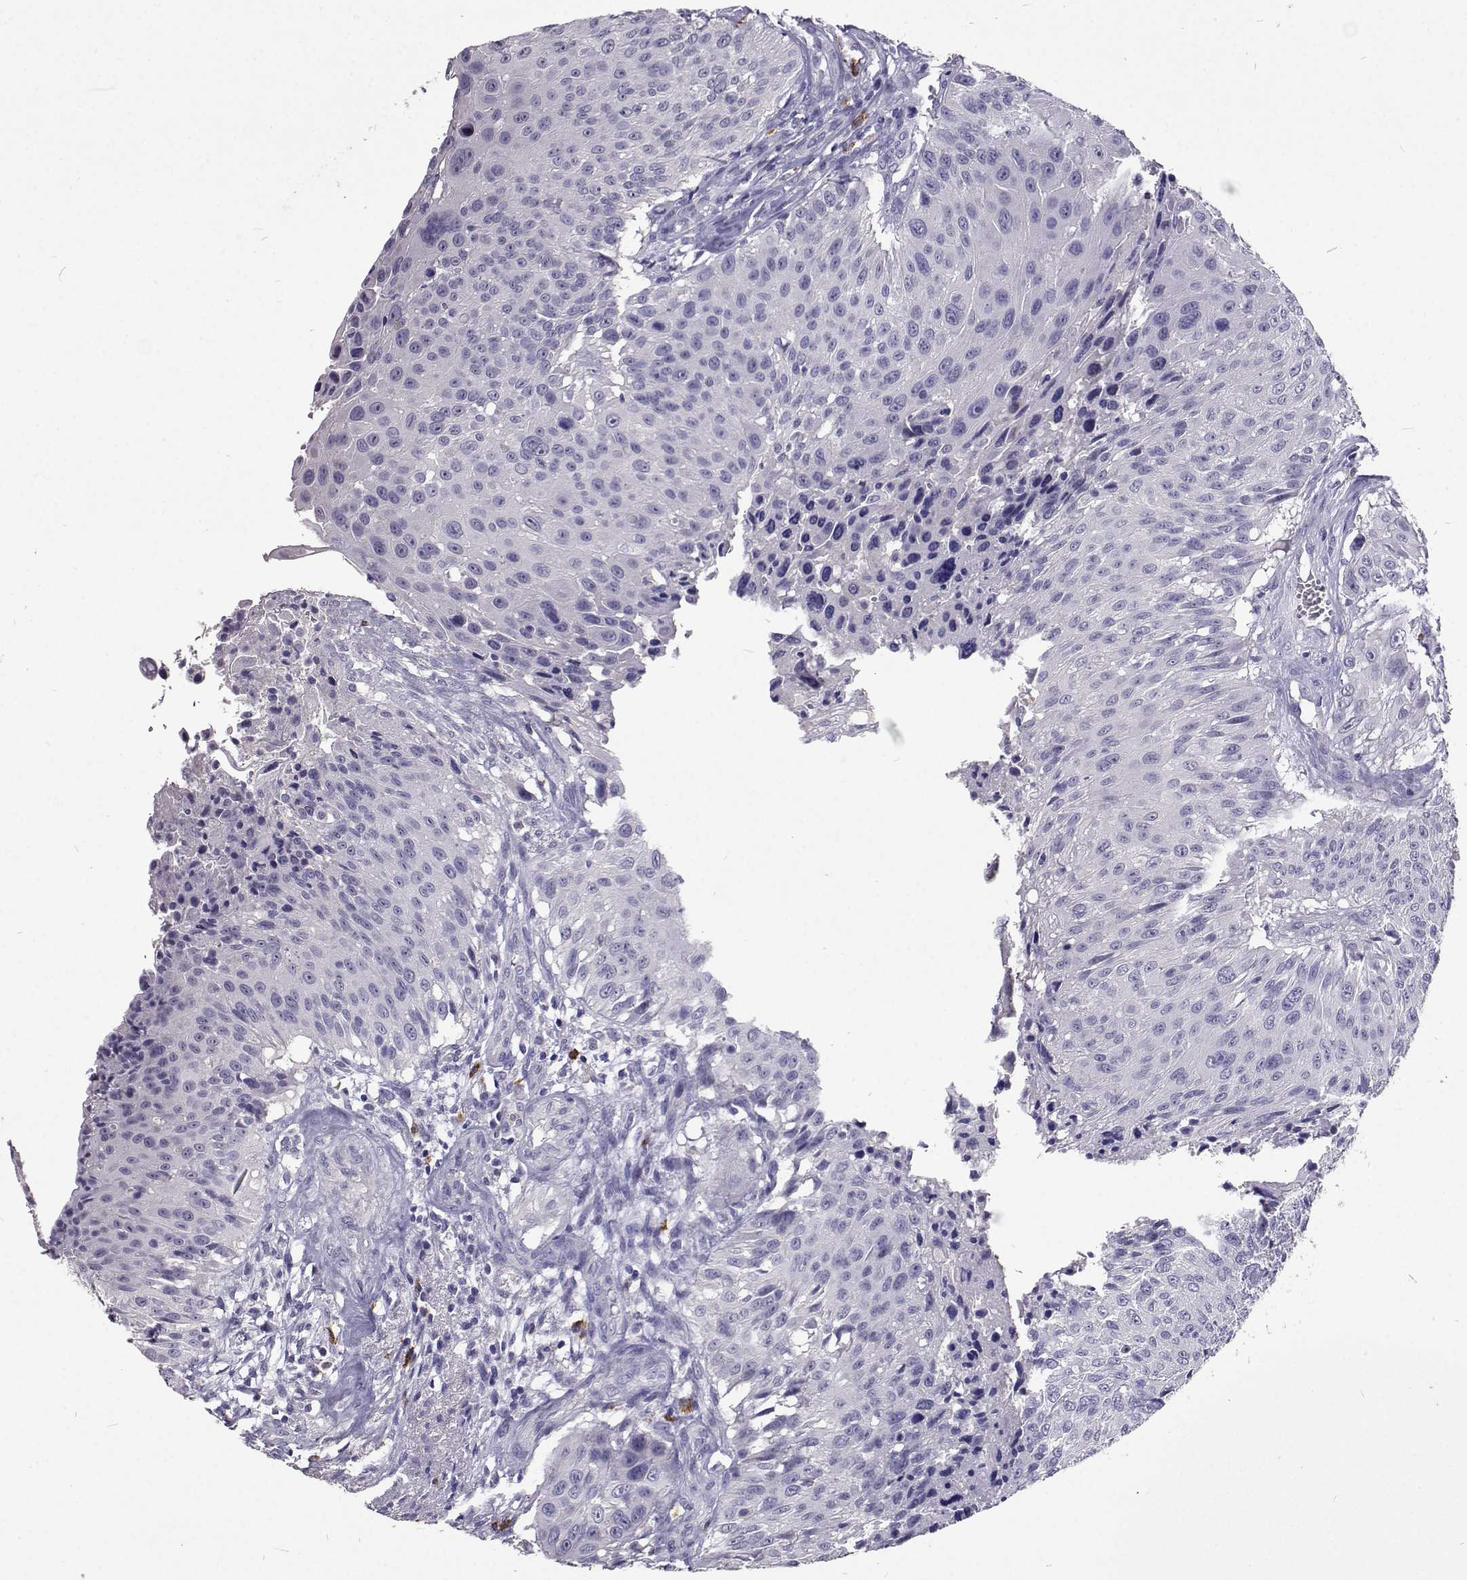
{"staining": {"intensity": "negative", "quantity": "none", "location": "none"}, "tissue": "urothelial cancer", "cell_type": "Tumor cells", "image_type": "cancer", "snomed": [{"axis": "morphology", "description": "Urothelial carcinoma, NOS"}, {"axis": "topography", "description": "Urinary bladder"}], "caption": "Protein analysis of transitional cell carcinoma displays no significant staining in tumor cells.", "gene": "CFAP44", "patient": {"sex": "male", "age": 55}}